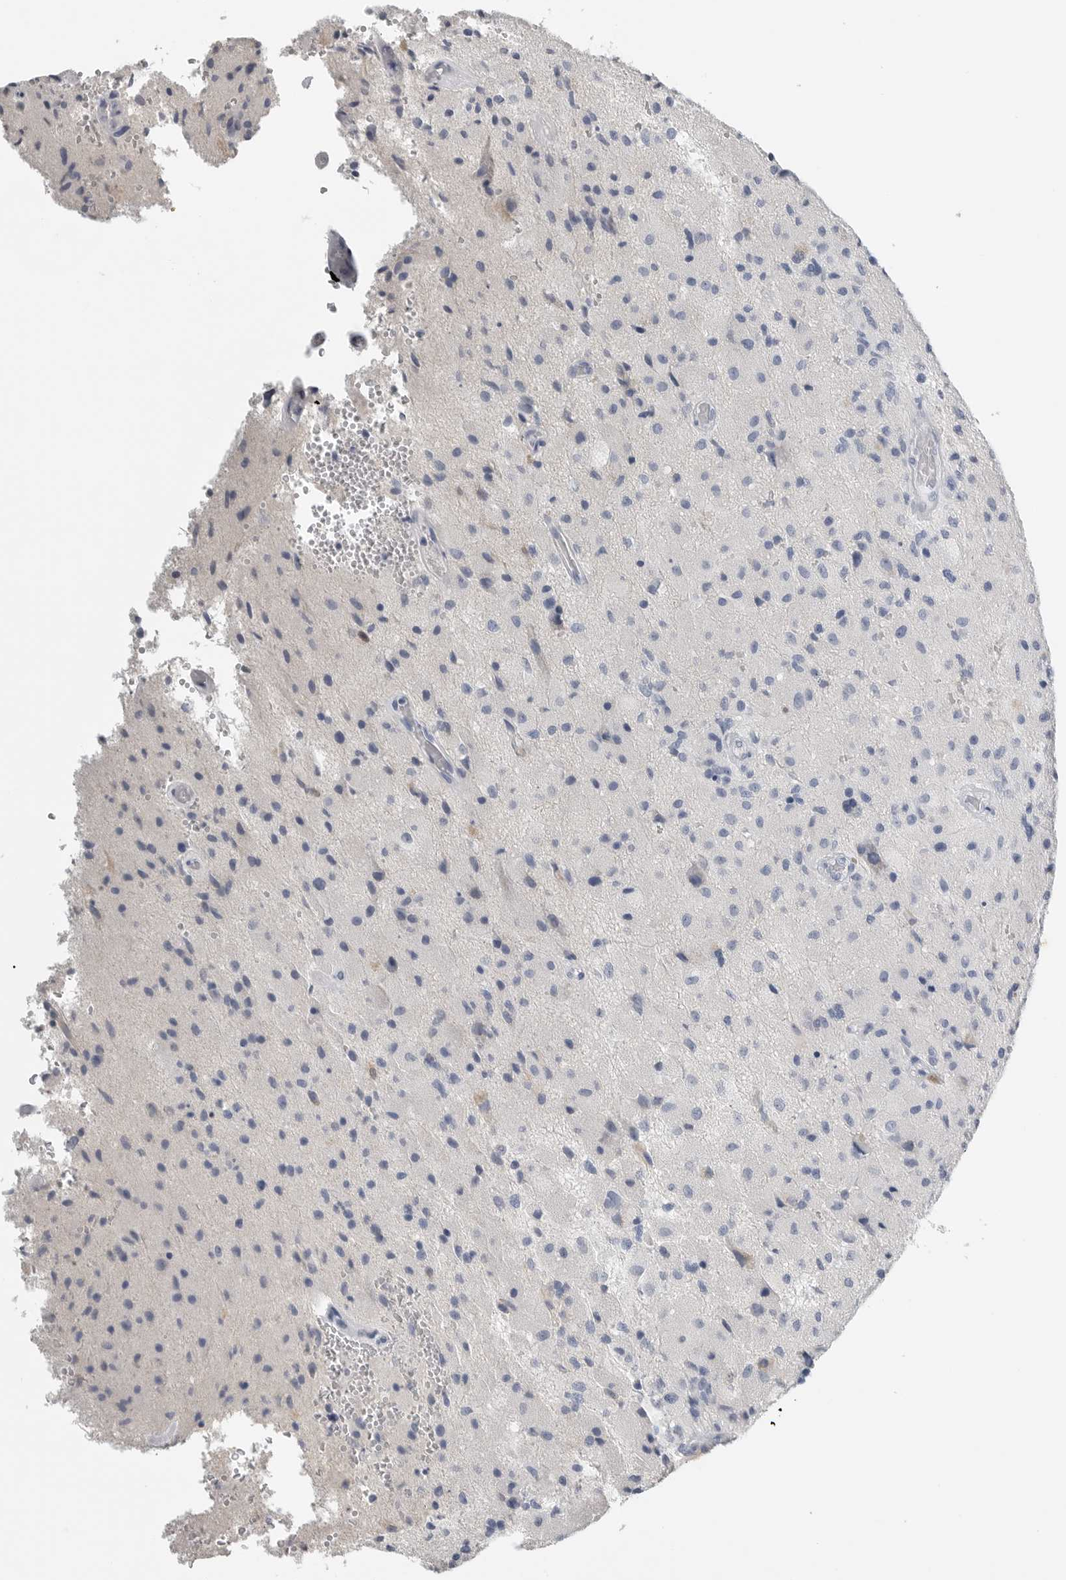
{"staining": {"intensity": "negative", "quantity": "none", "location": "none"}, "tissue": "glioma", "cell_type": "Tumor cells", "image_type": "cancer", "snomed": [{"axis": "morphology", "description": "Normal tissue, NOS"}, {"axis": "morphology", "description": "Glioma, malignant, High grade"}, {"axis": "topography", "description": "Cerebral cortex"}], "caption": "Protein analysis of glioma shows no significant positivity in tumor cells.", "gene": "FABP6", "patient": {"sex": "male", "age": 77}}